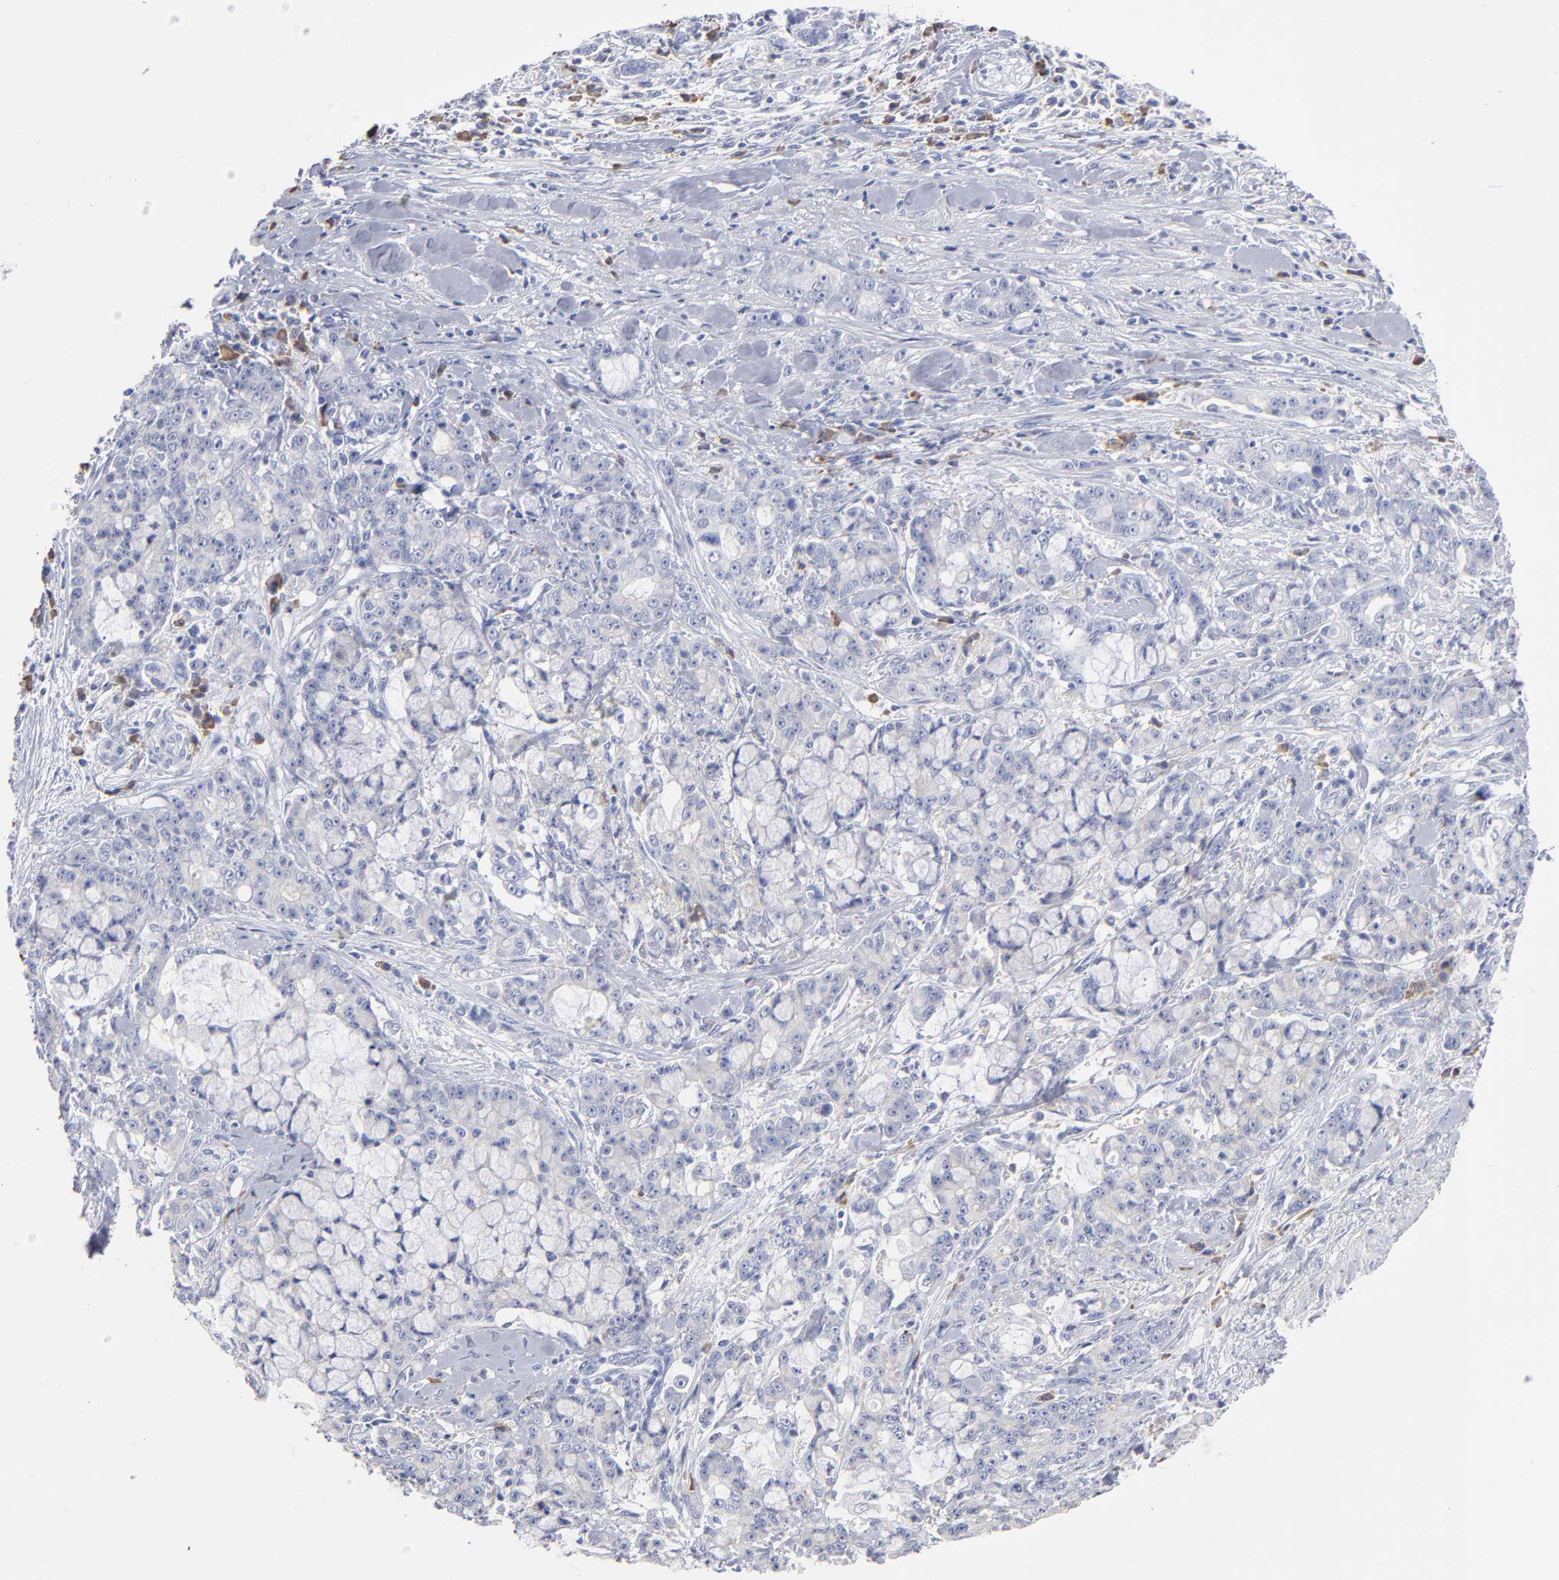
{"staining": {"intensity": "negative", "quantity": "none", "location": "none"}, "tissue": "pancreatic cancer", "cell_type": "Tumor cells", "image_type": "cancer", "snomed": [{"axis": "morphology", "description": "Adenocarcinoma, NOS"}, {"axis": "topography", "description": "Pancreas"}], "caption": "Immunohistochemical staining of pancreatic cancer exhibits no significant positivity in tumor cells.", "gene": "LAT2", "patient": {"sex": "female", "age": 73}}